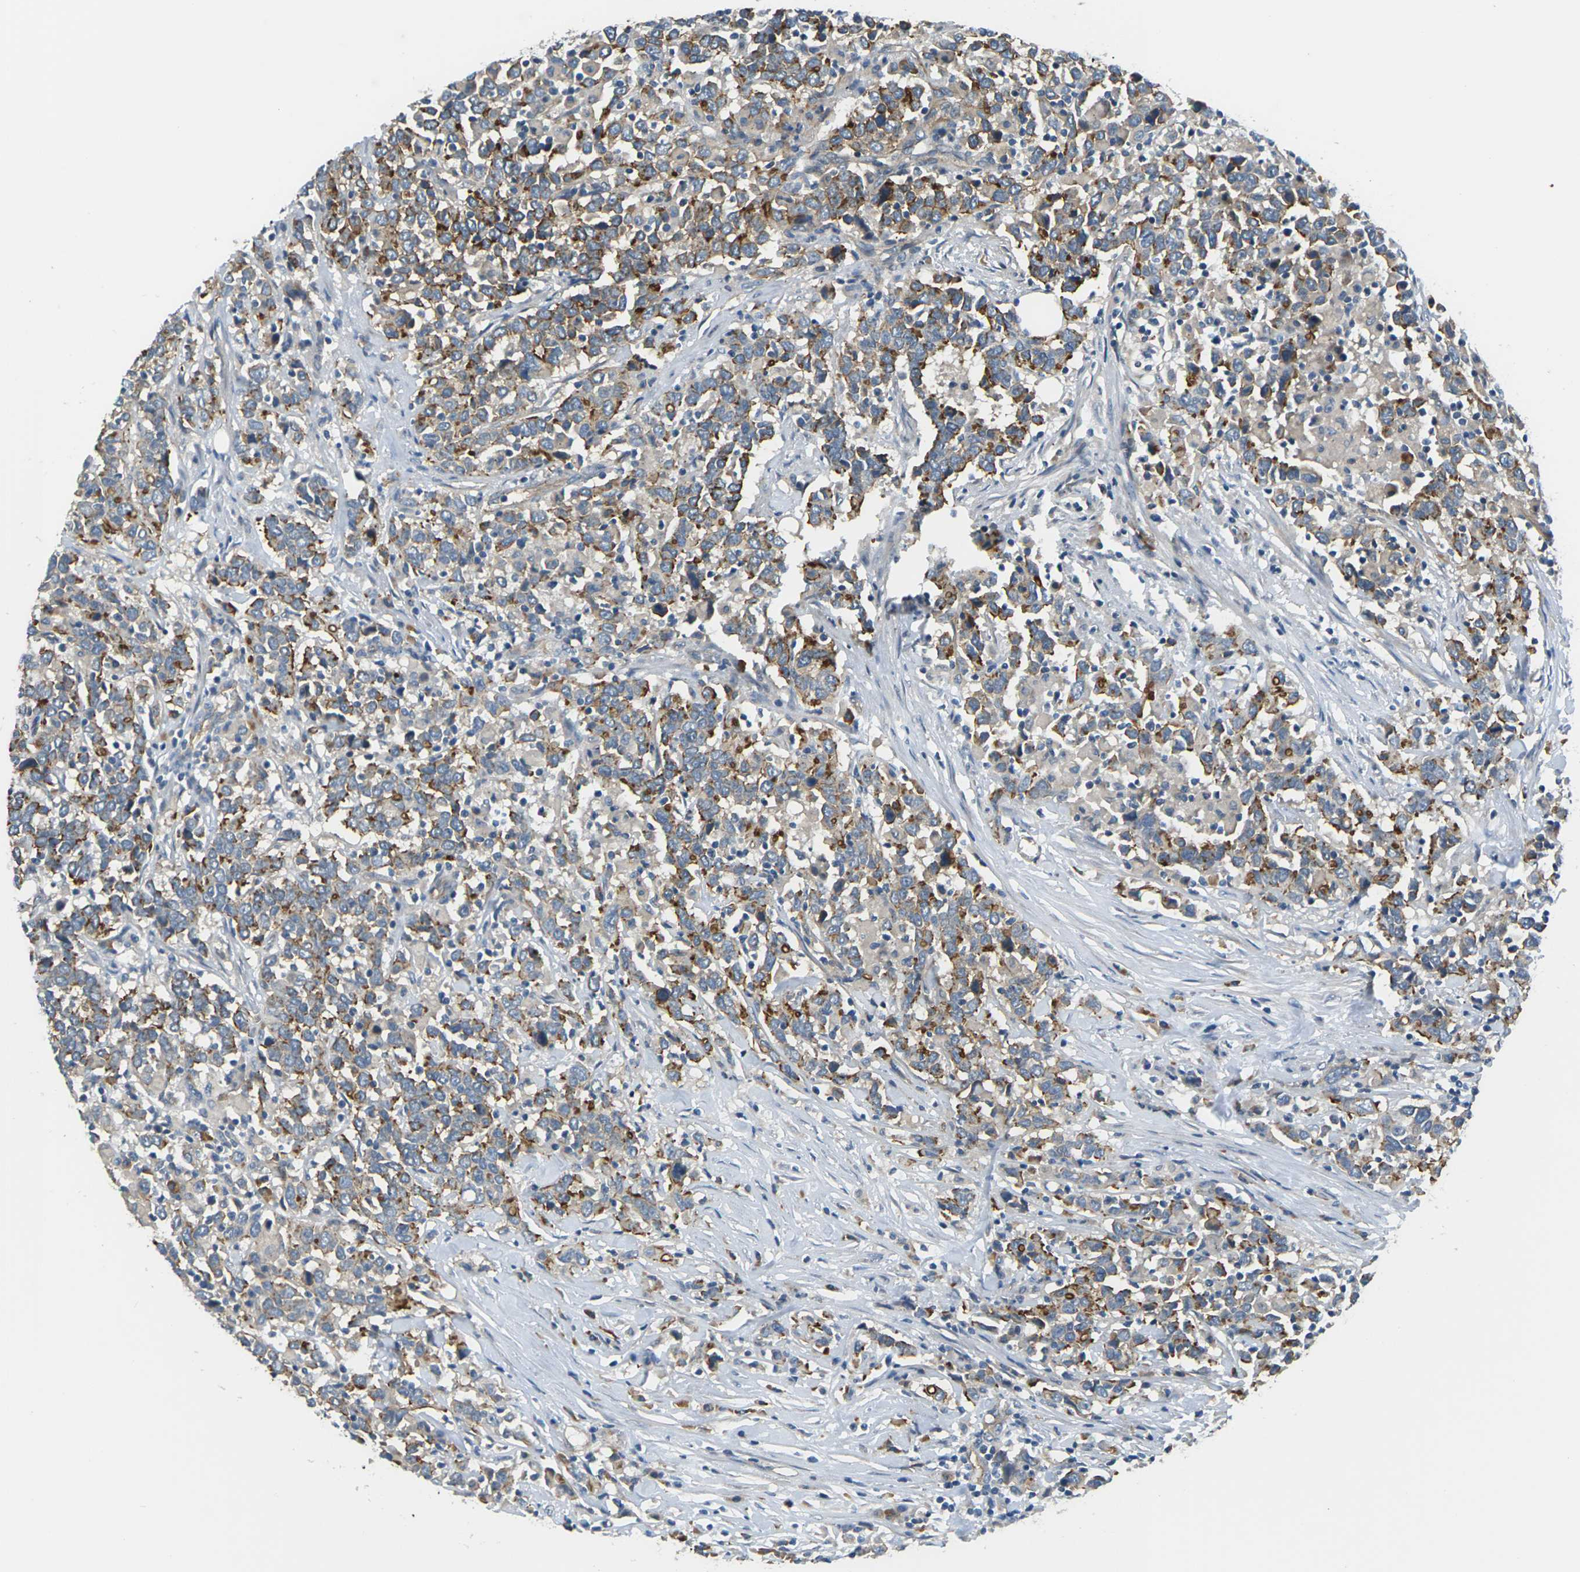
{"staining": {"intensity": "moderate", "quantity": "25%-75%", "location": "cytoplasmic/membranous"}, "tissue": "urothelial cancer", "cell_type": "Tumor cells", "image_type": "cancer", "snomed": [{"axis": "morphology", "description": "Urothelial carcinoma, High grade"}, {"axis": "topography", "description": "Urinary bladder"}], "caption": "A micrograph of human high-grade urothelial carcinoma stained for a protein shows moderate cytoplasmic/membranous brown staining in tumor cells.", "gene": "SLC13A3", "patient": {"sex": "male", "age": 61}}